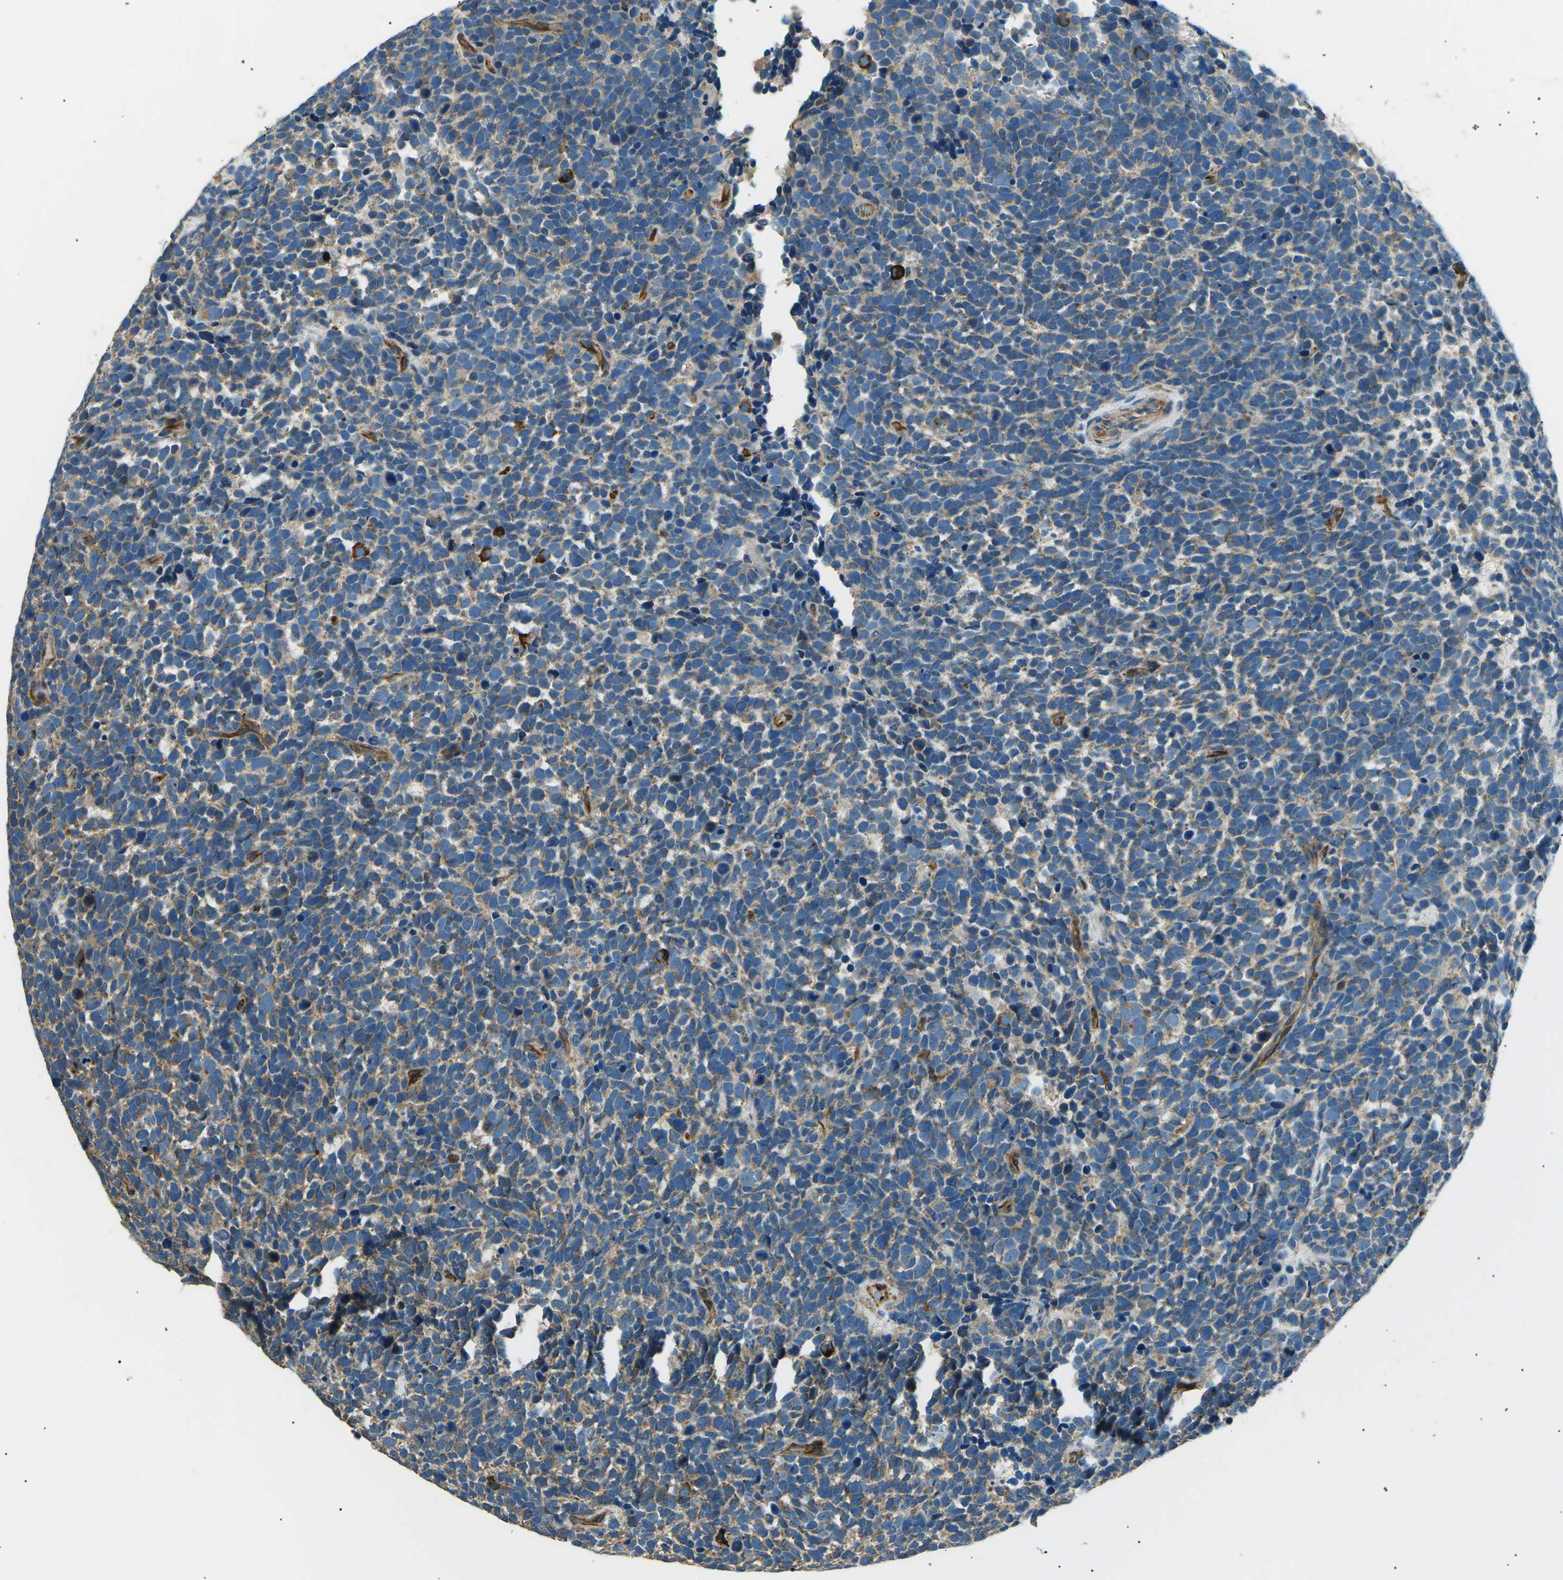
{"staining": {"intensity": "moderate", "quantity": ">75%", "location": "cytoplasmic/membranous"}, "tissue": "urothelial cancer", "cell_type": "Tumor cells", "image_type": "cancer", "snomed": [{"axis": "morphology", "description": "Urothelial carcinoma, High grade"}, {"axis": "topography", "description": "Urinary bladder"}], "caption": "The photomicrograph shows immunohistochemical staining of urothelial cancer. There is moderate cytoplasmic/membranous expression is seen in about >75% of tumor cells.", "gene": "SLK", "patient": {"sex": "female", "age": 82}}